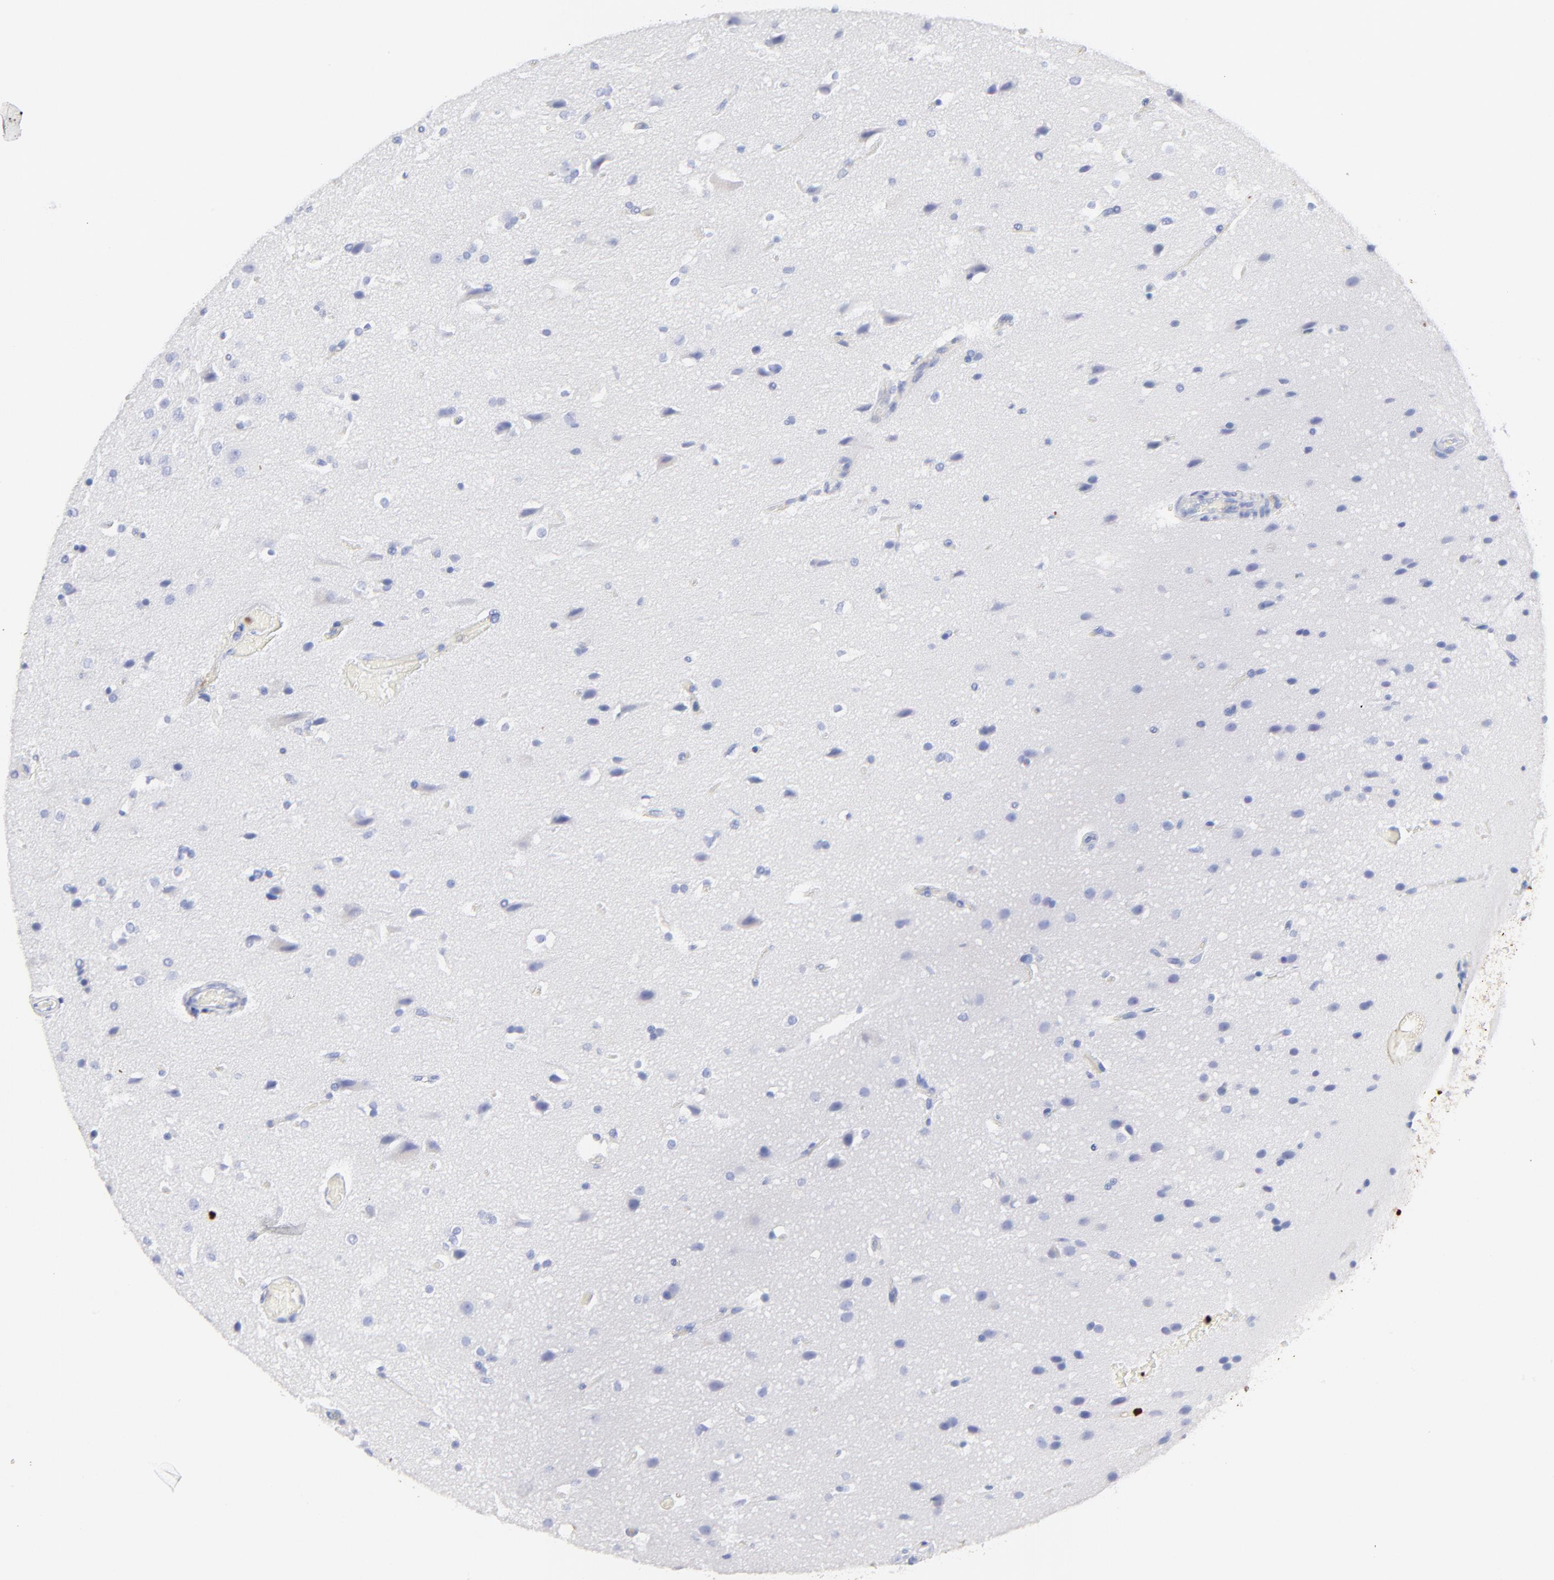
{"staining": {"intensity": "negative", "quantity": "none", "location": "none"}, "tissue": "glioma", "cell_type": "Tumor cells", "image_type": "cancer", "snomed": [{"axis": "morphology", "description": "Glioma, malignant, Low grade"}, {"axis": "topography", "description": "Cerebral cortex"}], "caption": "IHC of human malignant low-grade glioma reveals no positivity in tumor cells.", "gene": "S100A12", "patient": {"sex": "female", "age": 47}}